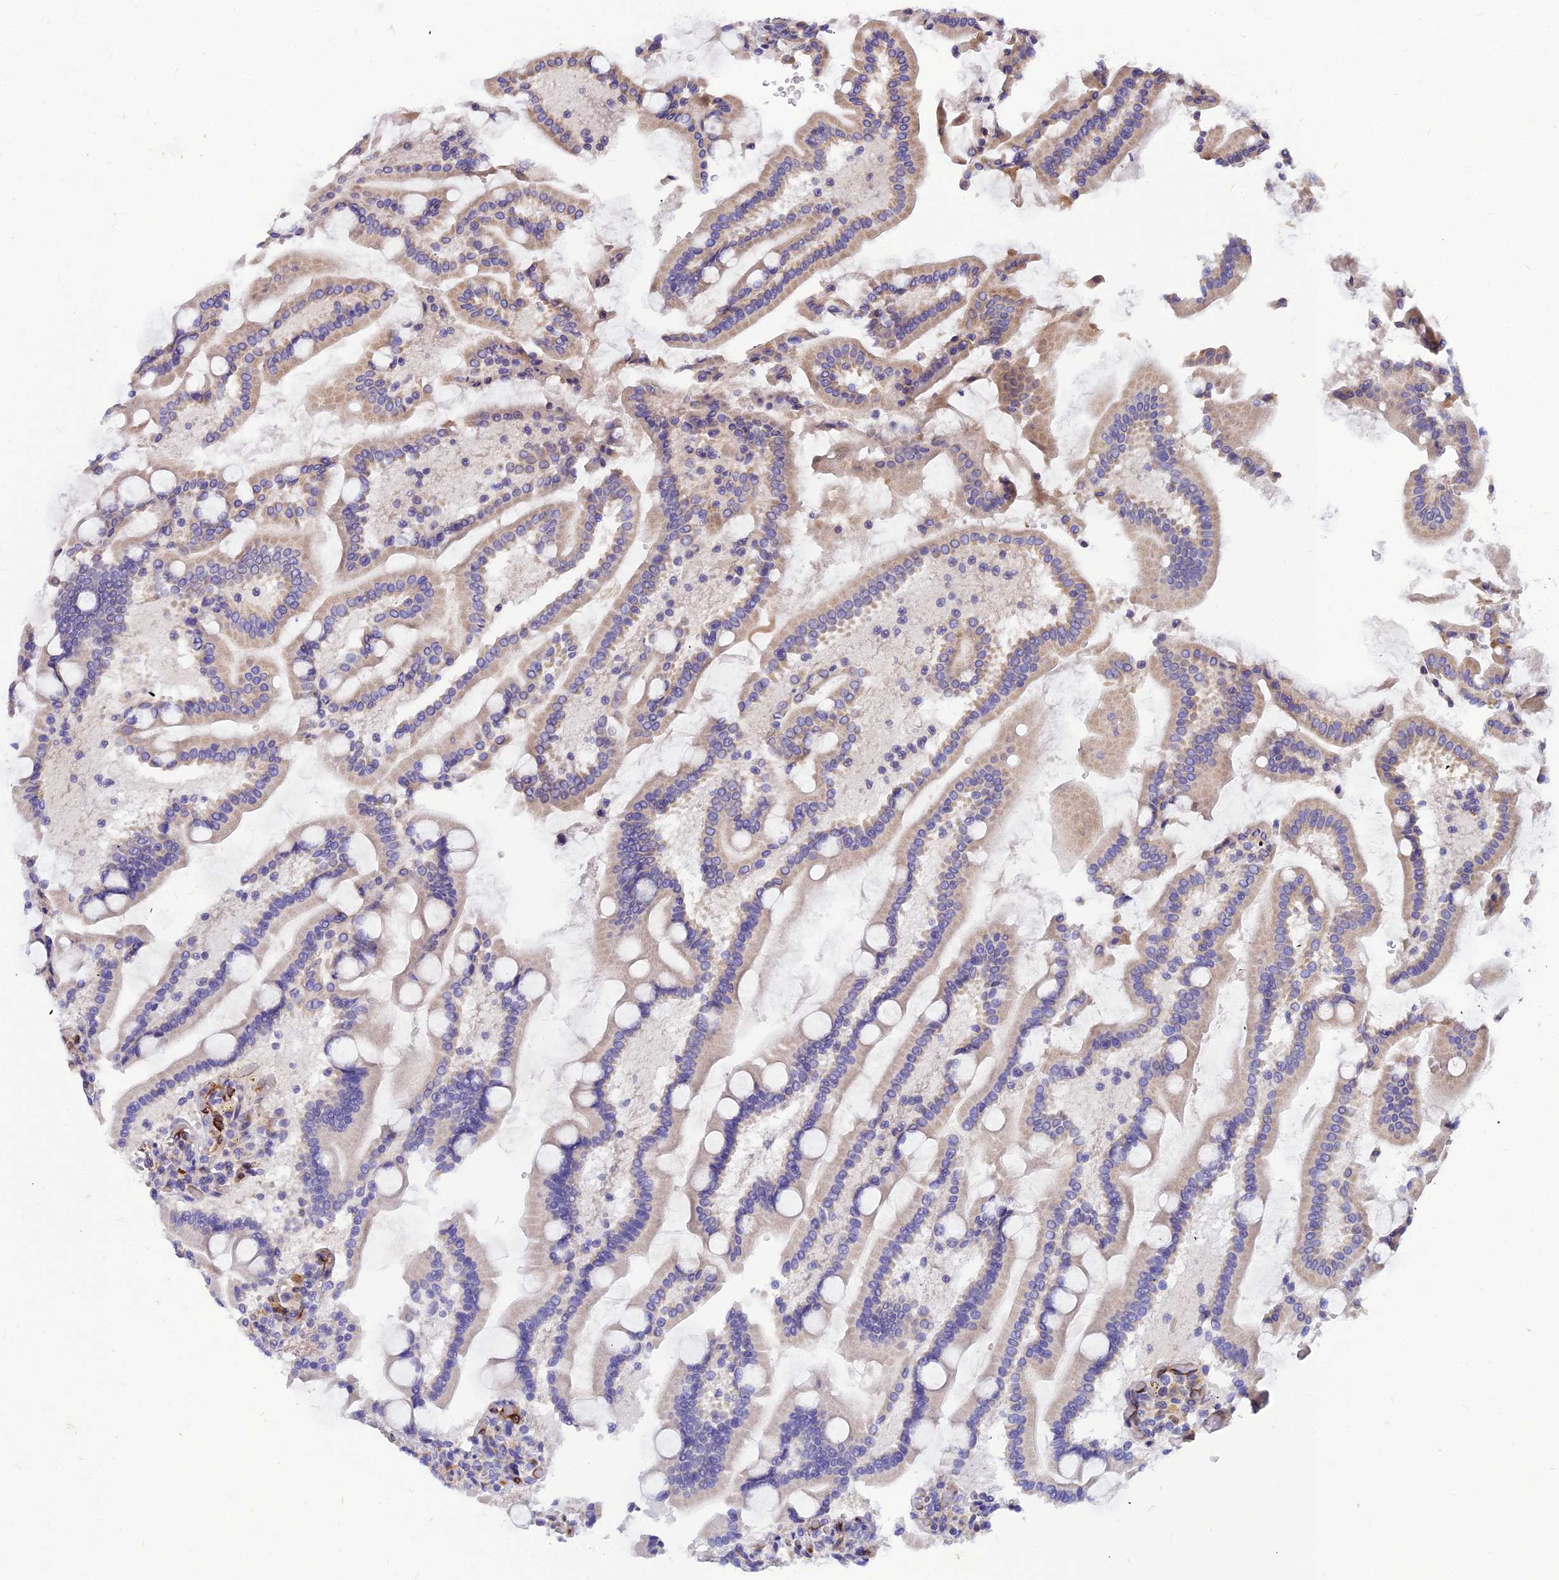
{"staining": {"intensity": "weak", "quantity": "25%-75%", "location": "cytoplasmic/membranous"}, "tissue": "duodenum", "cell_type": "Glandular cells", "image_type": "normal", "snomed": [{"axis": "morphology", "description": "Normal tissue, NOS"}, {"axis": "topography", "description": "Duodenum"}], "caption": "A histopathology image showing weak cytoplasmic/membranous positivity in approximately 25%-75% of glandular cells in normal duodenum, as visualized by brown immunohistochemical staining.", "gene": "ASPHD1", "patient": {"sex": "male", "age": 55}}